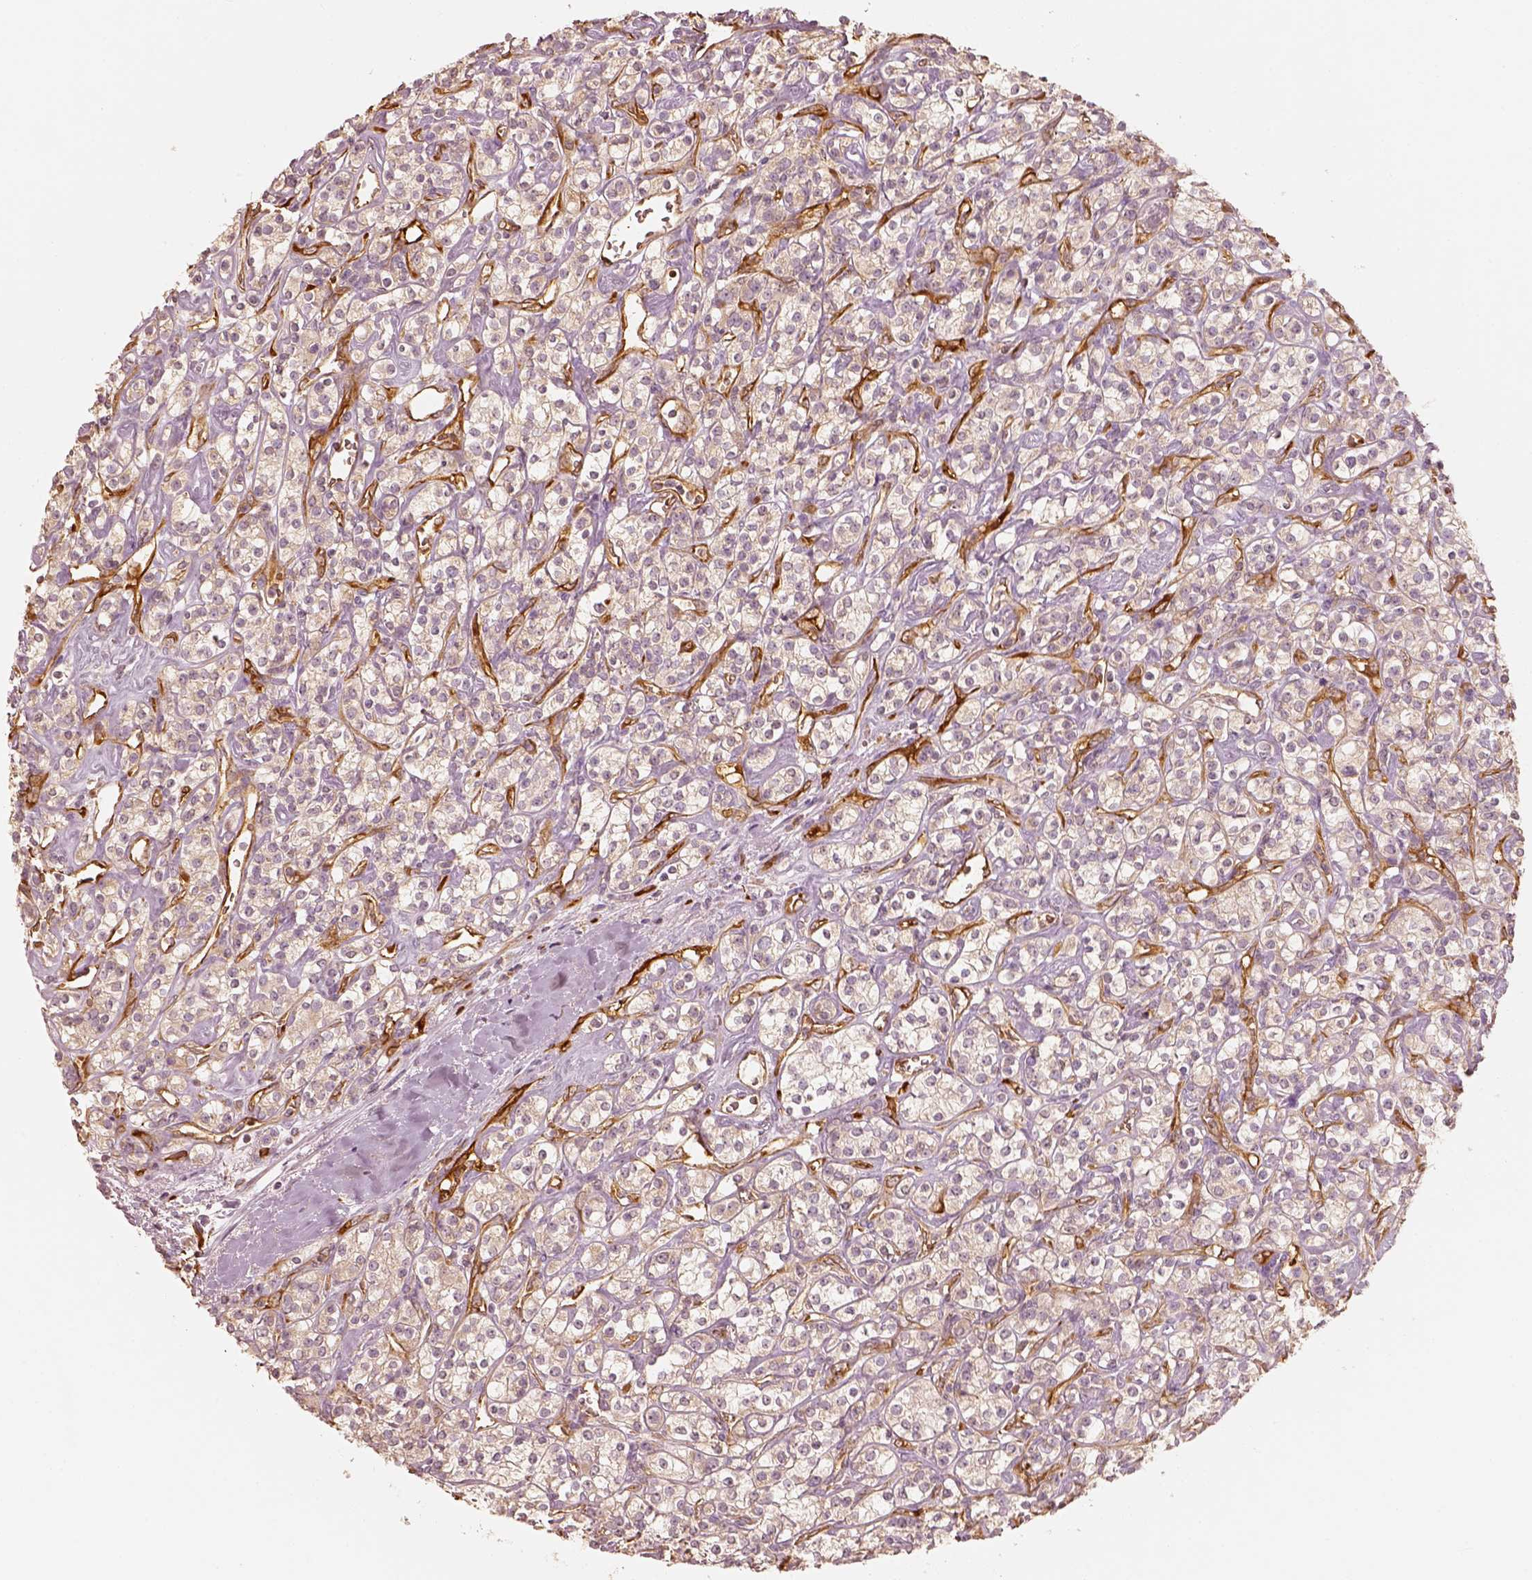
{"staining": {"intensity": "negative", "quantity": "none", "location": "none"}, "tissue": "renal cancer", "cell_type": "Tumor cells", "image_type": "cancer", "snomed": [{"axis": "morphology", "description": "Adenocarcinoma, NOS"}, {"axis": "topography", "description": "Kidney"}], "caption": "A micrograph of human renal adenocarcinoma is negative for staining in tumor cells.", "gene": "FSCN1", "patient": {"sex": "male", "age": 77}}